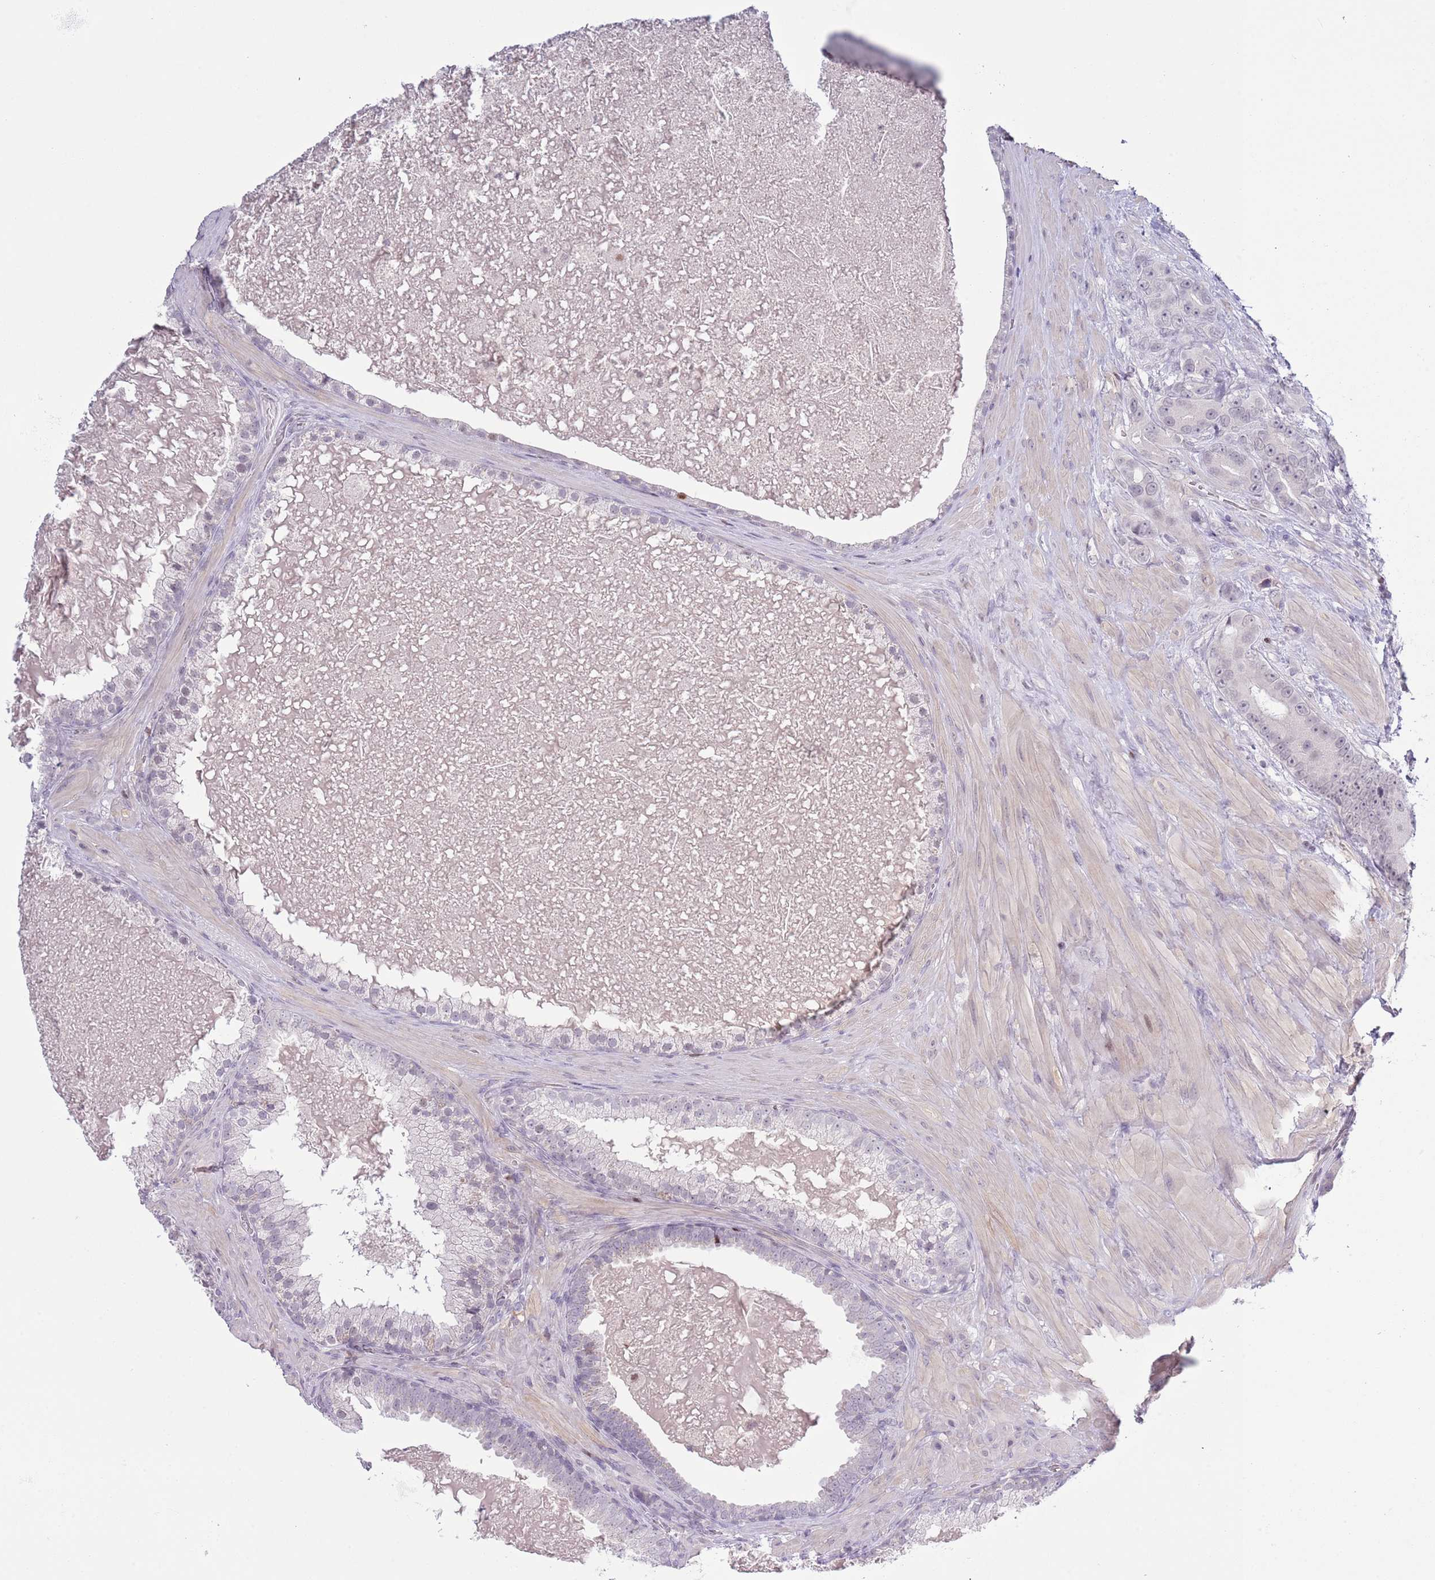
{"staining": {"intensity": "weak", "quantity": "<25%", "location": "nuclear"}, "tissue": "prostate cancer", "cell_type": "Tumor cells", "image_type": "cancer", "snomed": [{"axis": "morphology", "description": "Adenocarcinoma, High grade"}, {"axis": "topography", "description": "Prostate"}], "caption": "Human prostate cancer stained for a protein using immunohistochemistry exhibits no positivity in tumor cells.", "gene": "MFSD10", "patient": {"sex": "male", "age": 55}}